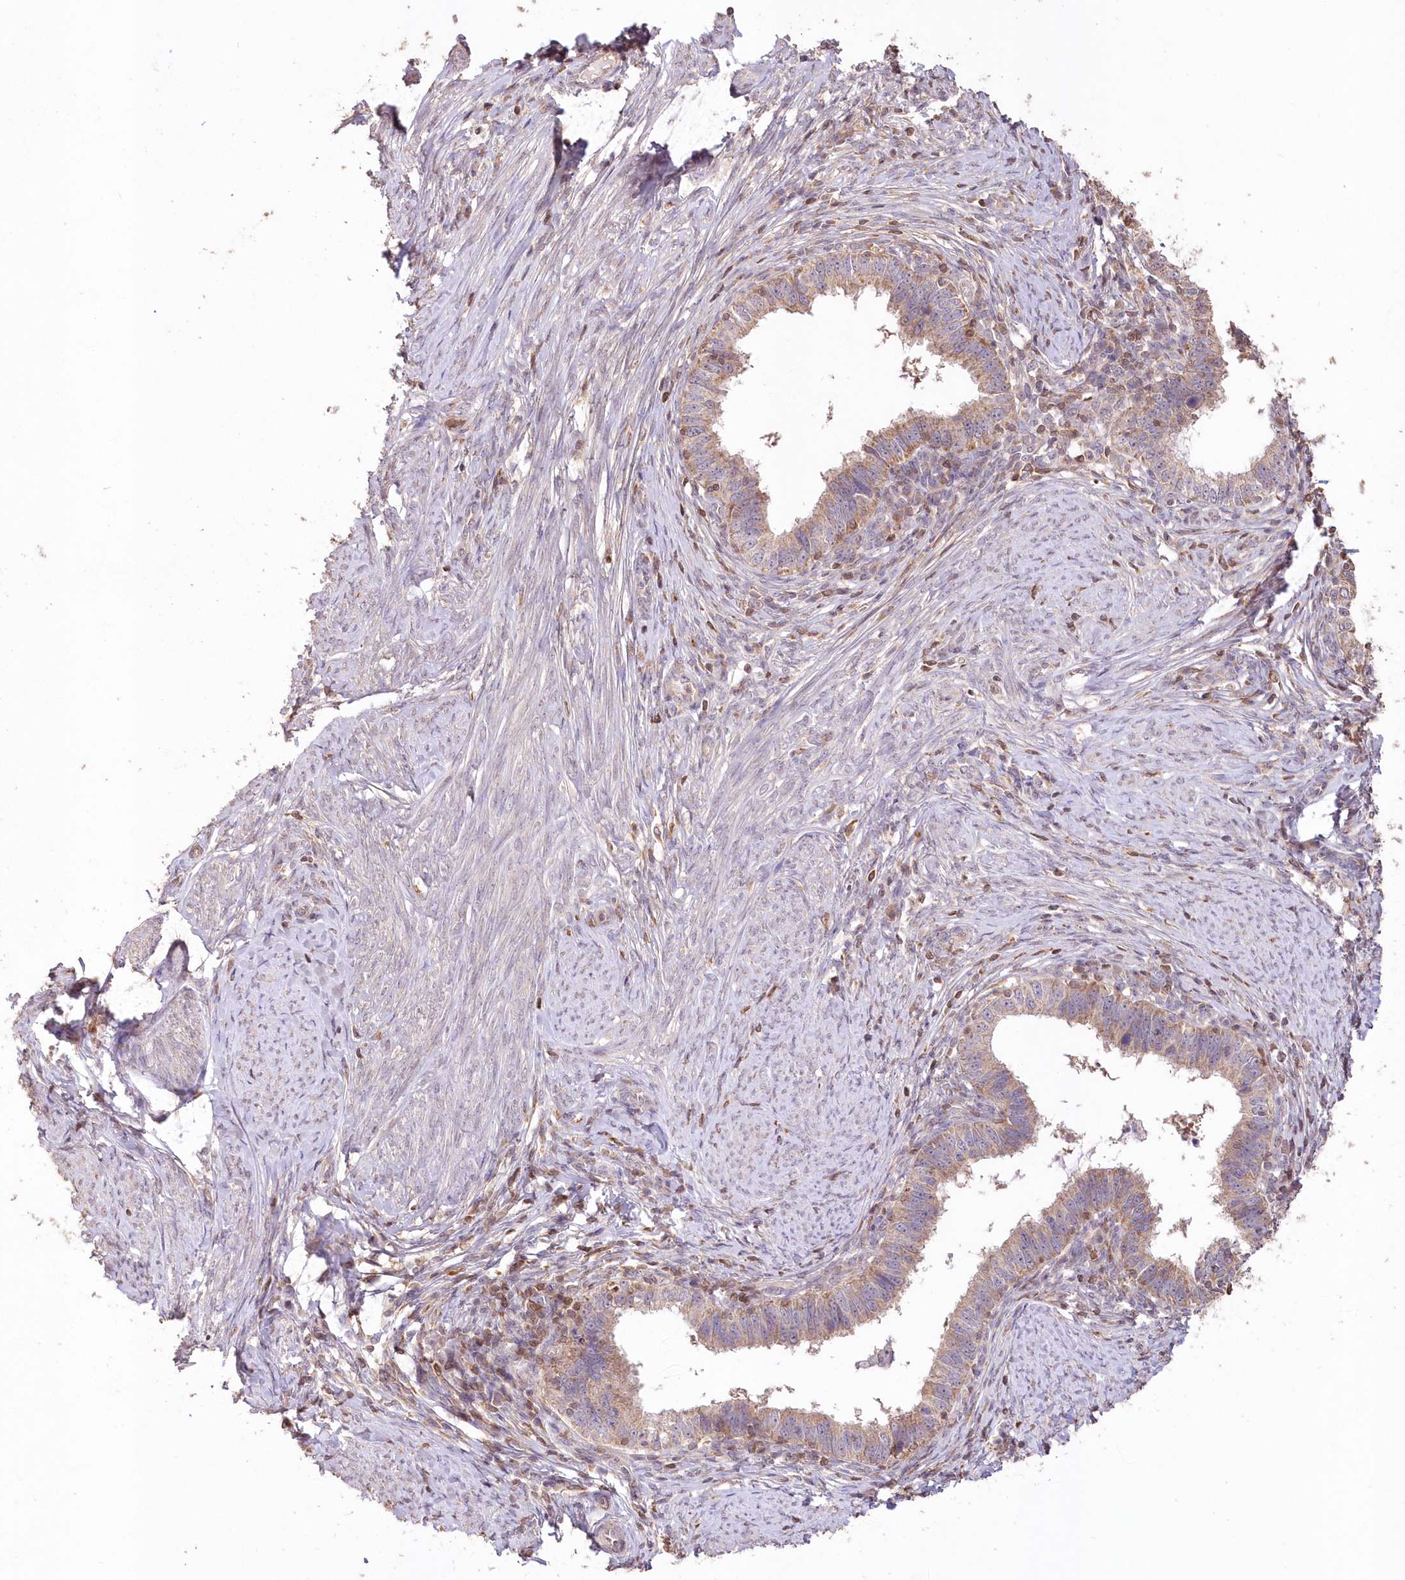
{"staining": {"intensity": "weak", "quantity": ">75%", "location": "cytoplasmic/membranous"}, "tissue": "cervical cancer", "cell_type": "Tumor cells", "image_type": "cancer", "snomed": [{"axis": "morphology", "description": "Adenocarcinoma, NOS"}, {"axis": "topography", "description": "Cervix"}], "caption": "Protein expression analysis of human cervical adenocarcinoma reveals weak cytoplasmic/membranous expression in about >75% of tumor cells.", "gene": "STK17B", "patient": {"sex": "female", "age": 36}}